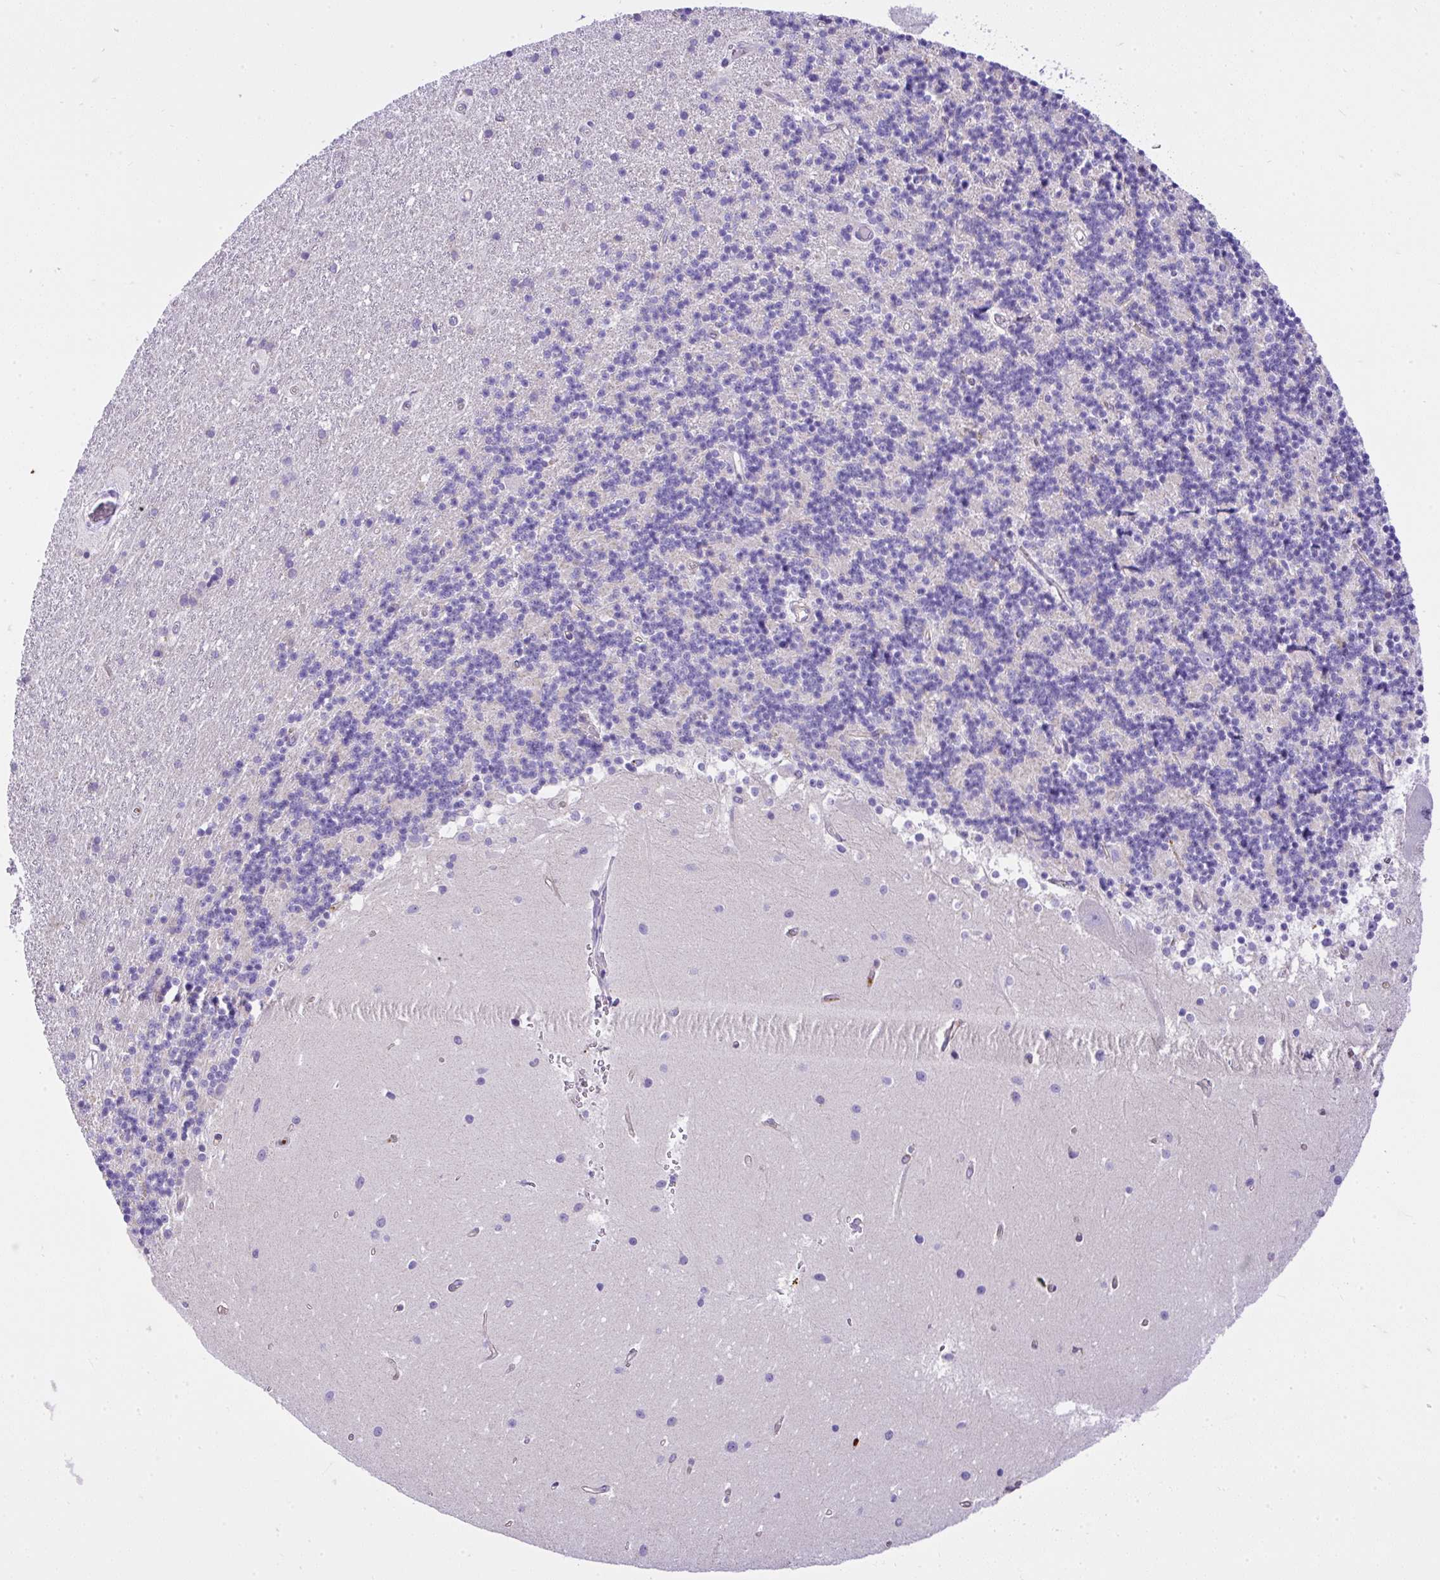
{"staining": {"intensity": "negative", "quantity": "none", "location": "none"}, "tissue": "cerebellum", "cell_type": "Cells in granular layer", "image_type": "normal", "snomed": [{"axis": "morphology", "description": "Normal tissue, NOS"}, {"axis": "topography", "description": "Cerebellum"}], "caption": "An image of cerebellum stained for a protein shows no brown staining in cells in granular layer.", "gene": "CCDC142", "patient": {"sex": "male", "age": 54}}